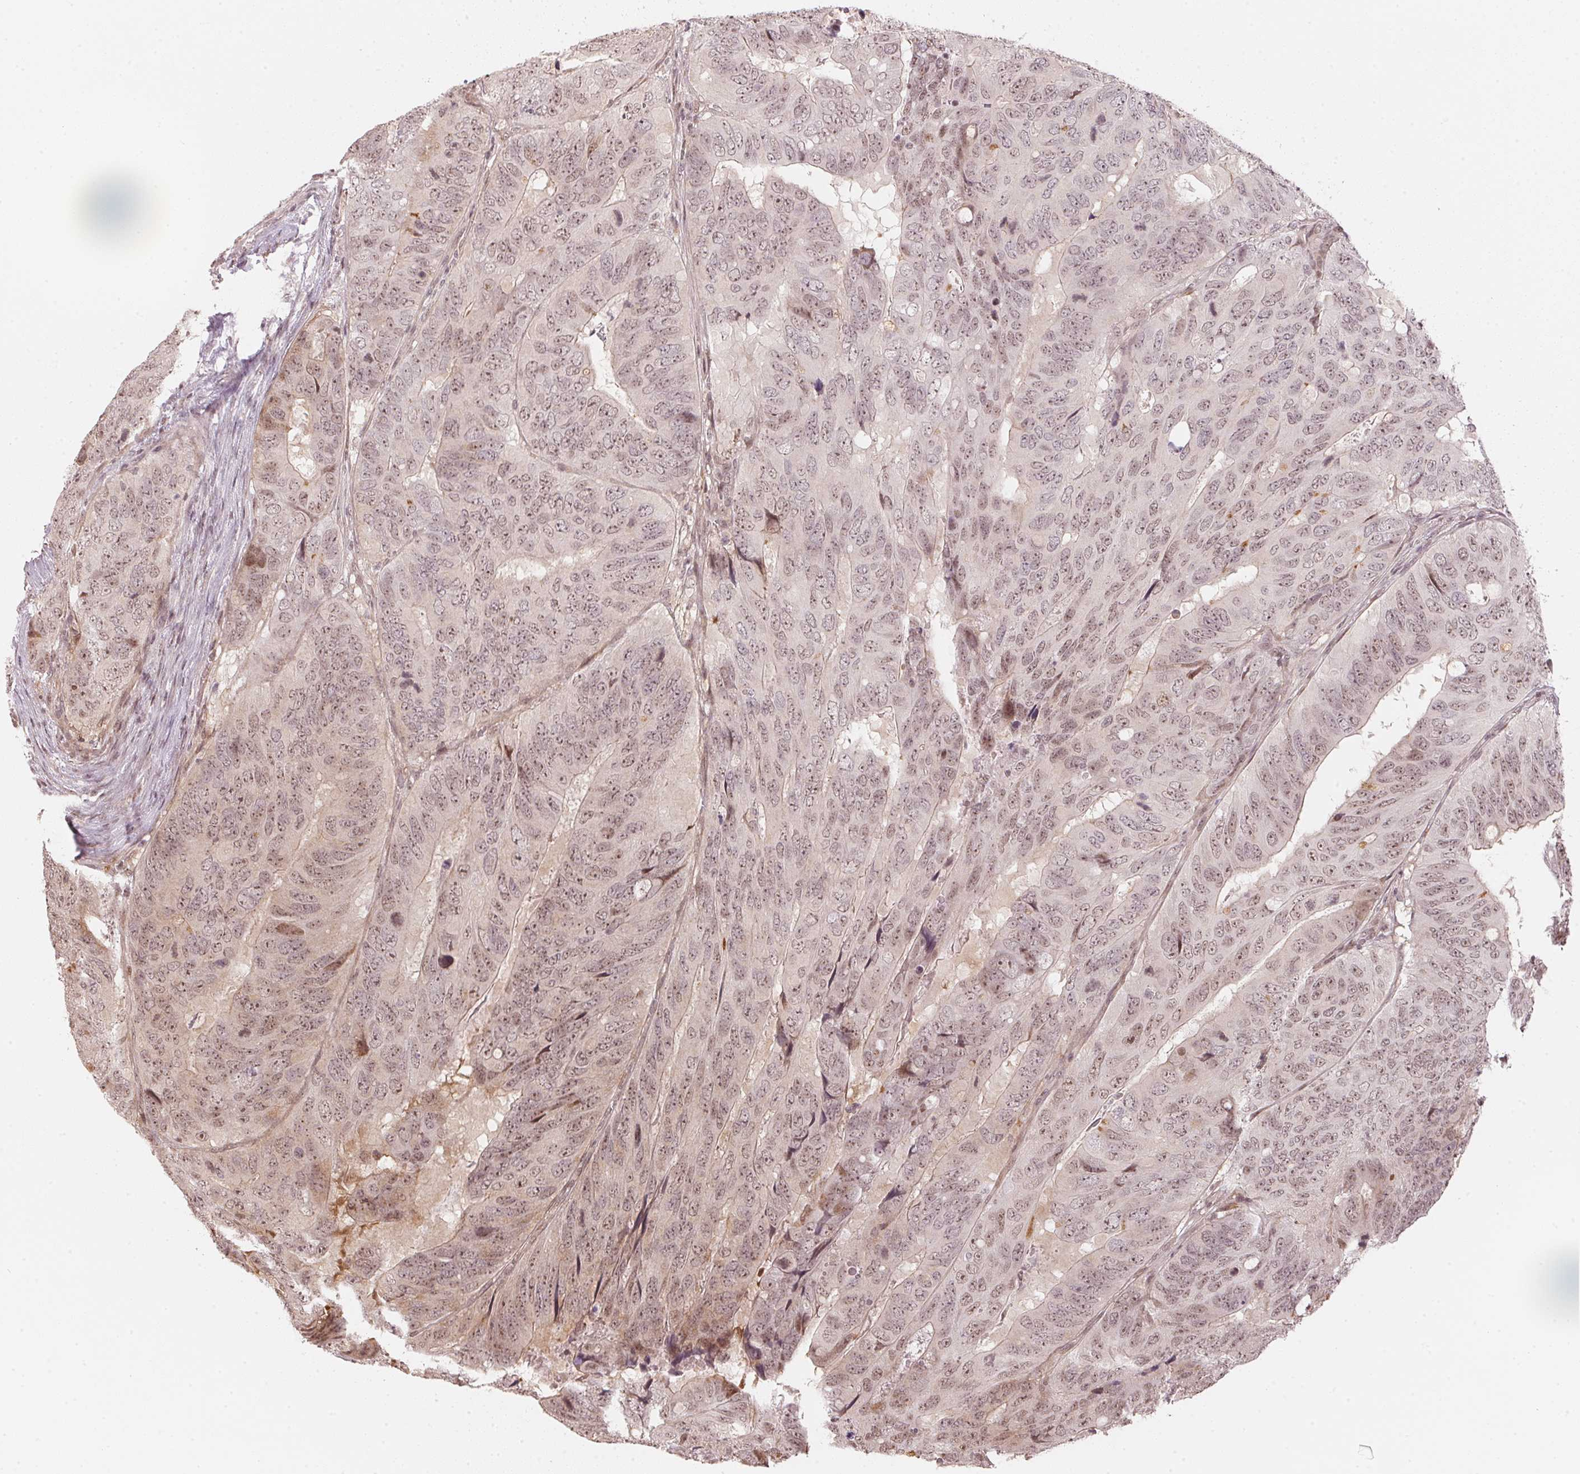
{"staining": {"intensity": "weak", "quantity": ">75%", "location": "nuclear"}, "tissue": "colorectal cancer", "cell_type": "Tumor cells", "image_type": "cancer", "snomed": [{"axis": "morphology", "description": "Adenocarcinoma, NOS"}, {"axis": "topography", "description": "Colon"}], "caption": "Immunohistochemistry histopathology image of neoplastic tissue: adenocarcinoma (colorectal) stained using immunohistochemistry reveals low levels of weak protein expression localized specifically in the nuclear of tumor cells, appearing as a nuclear brown color.", "gene": "KAT6A", "patient": {"sex": "male", "age": 79}}